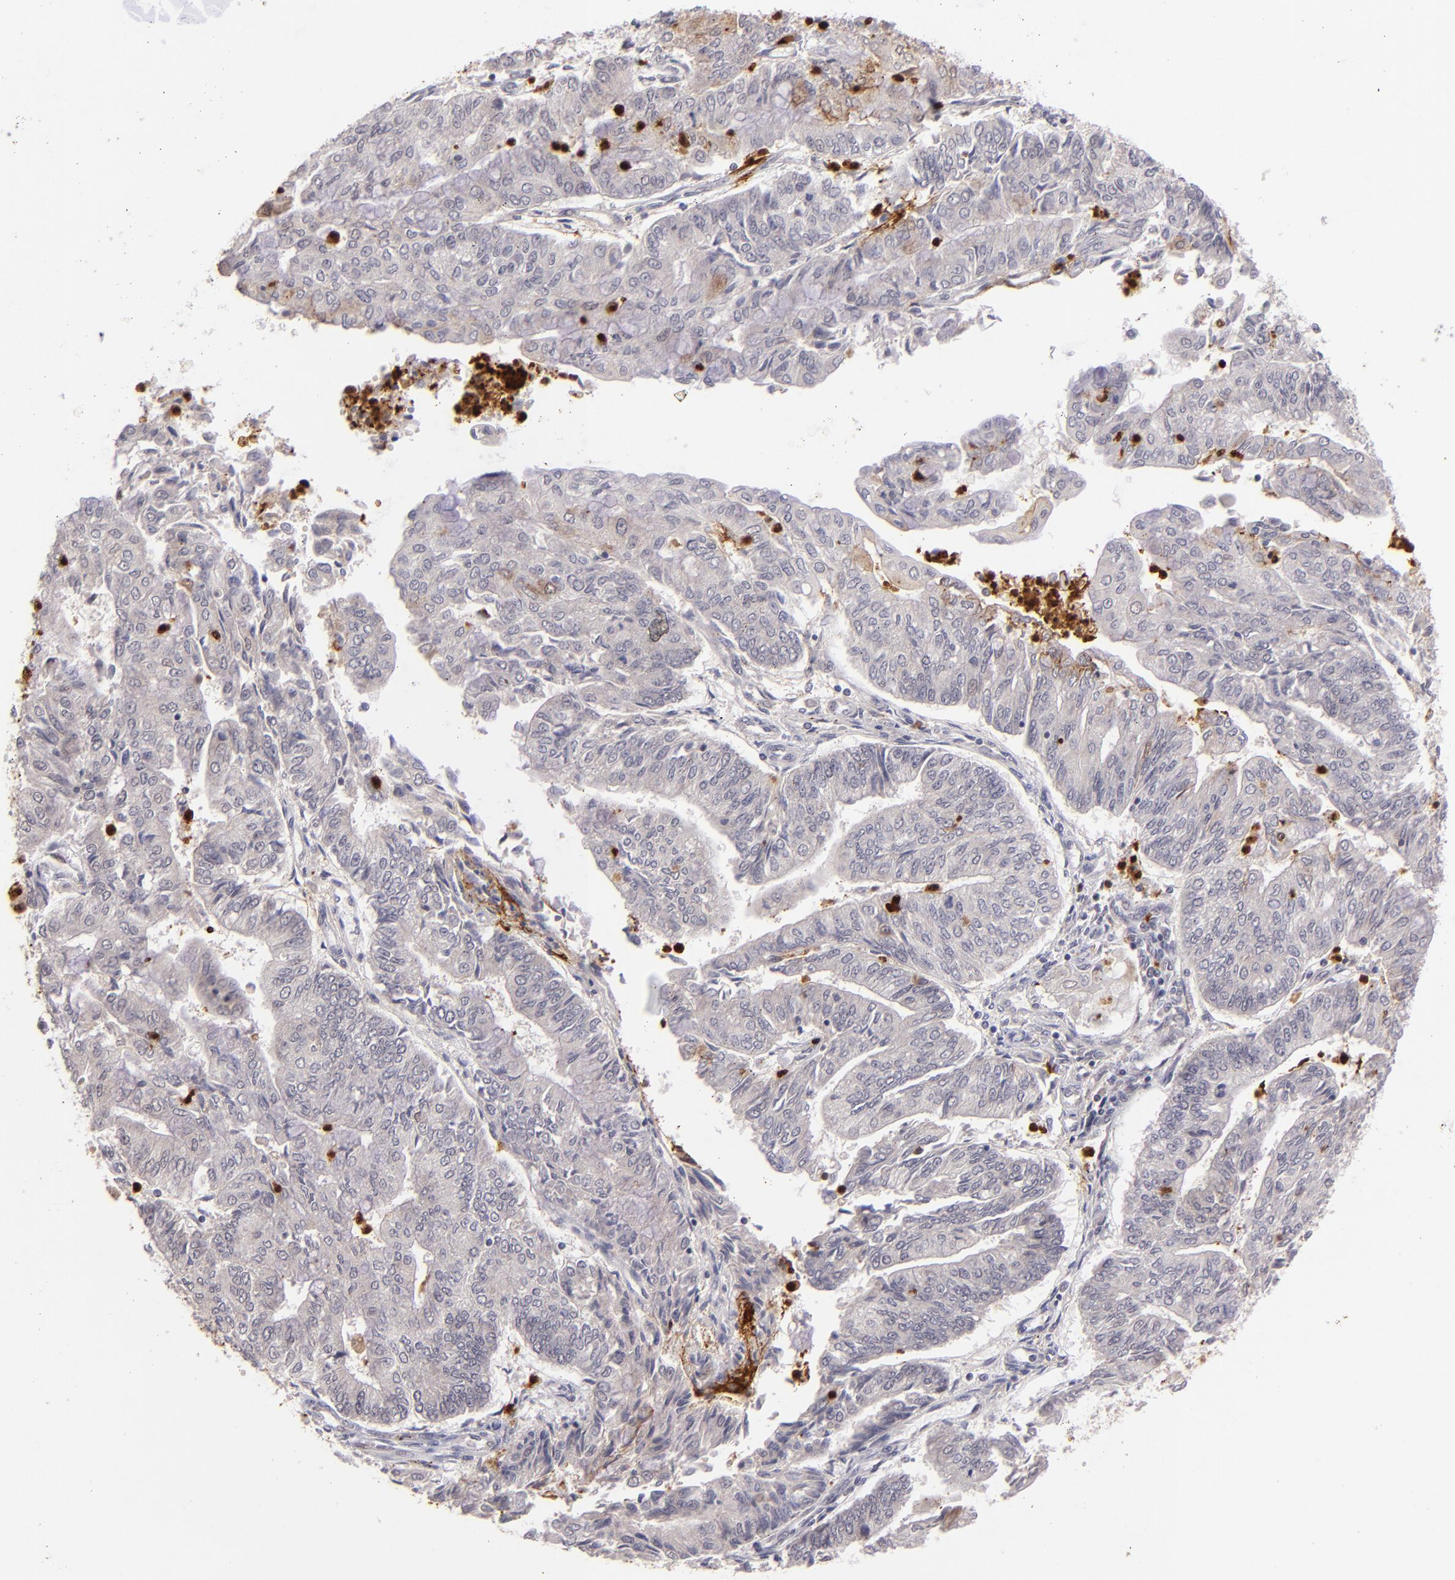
{"staining": {"intensity": "negative", "quantity": "none", "location": "none"}, "tissue": "endometrial cancer", "cell_type": "Tumor cells", "image_type": "cancer", "snomed": [{"axis": "morphology", "description": "Adenocarcinoma, NOS"}, {"axis": "topography", "description": "Endometrium"}], "caption": "Immunohistochemical staining of endometrial adenocarcinoma shows no significant positivity in tumor cells.", "gene": "RXRG", "patient": {"sex": "female", "age": 59}}